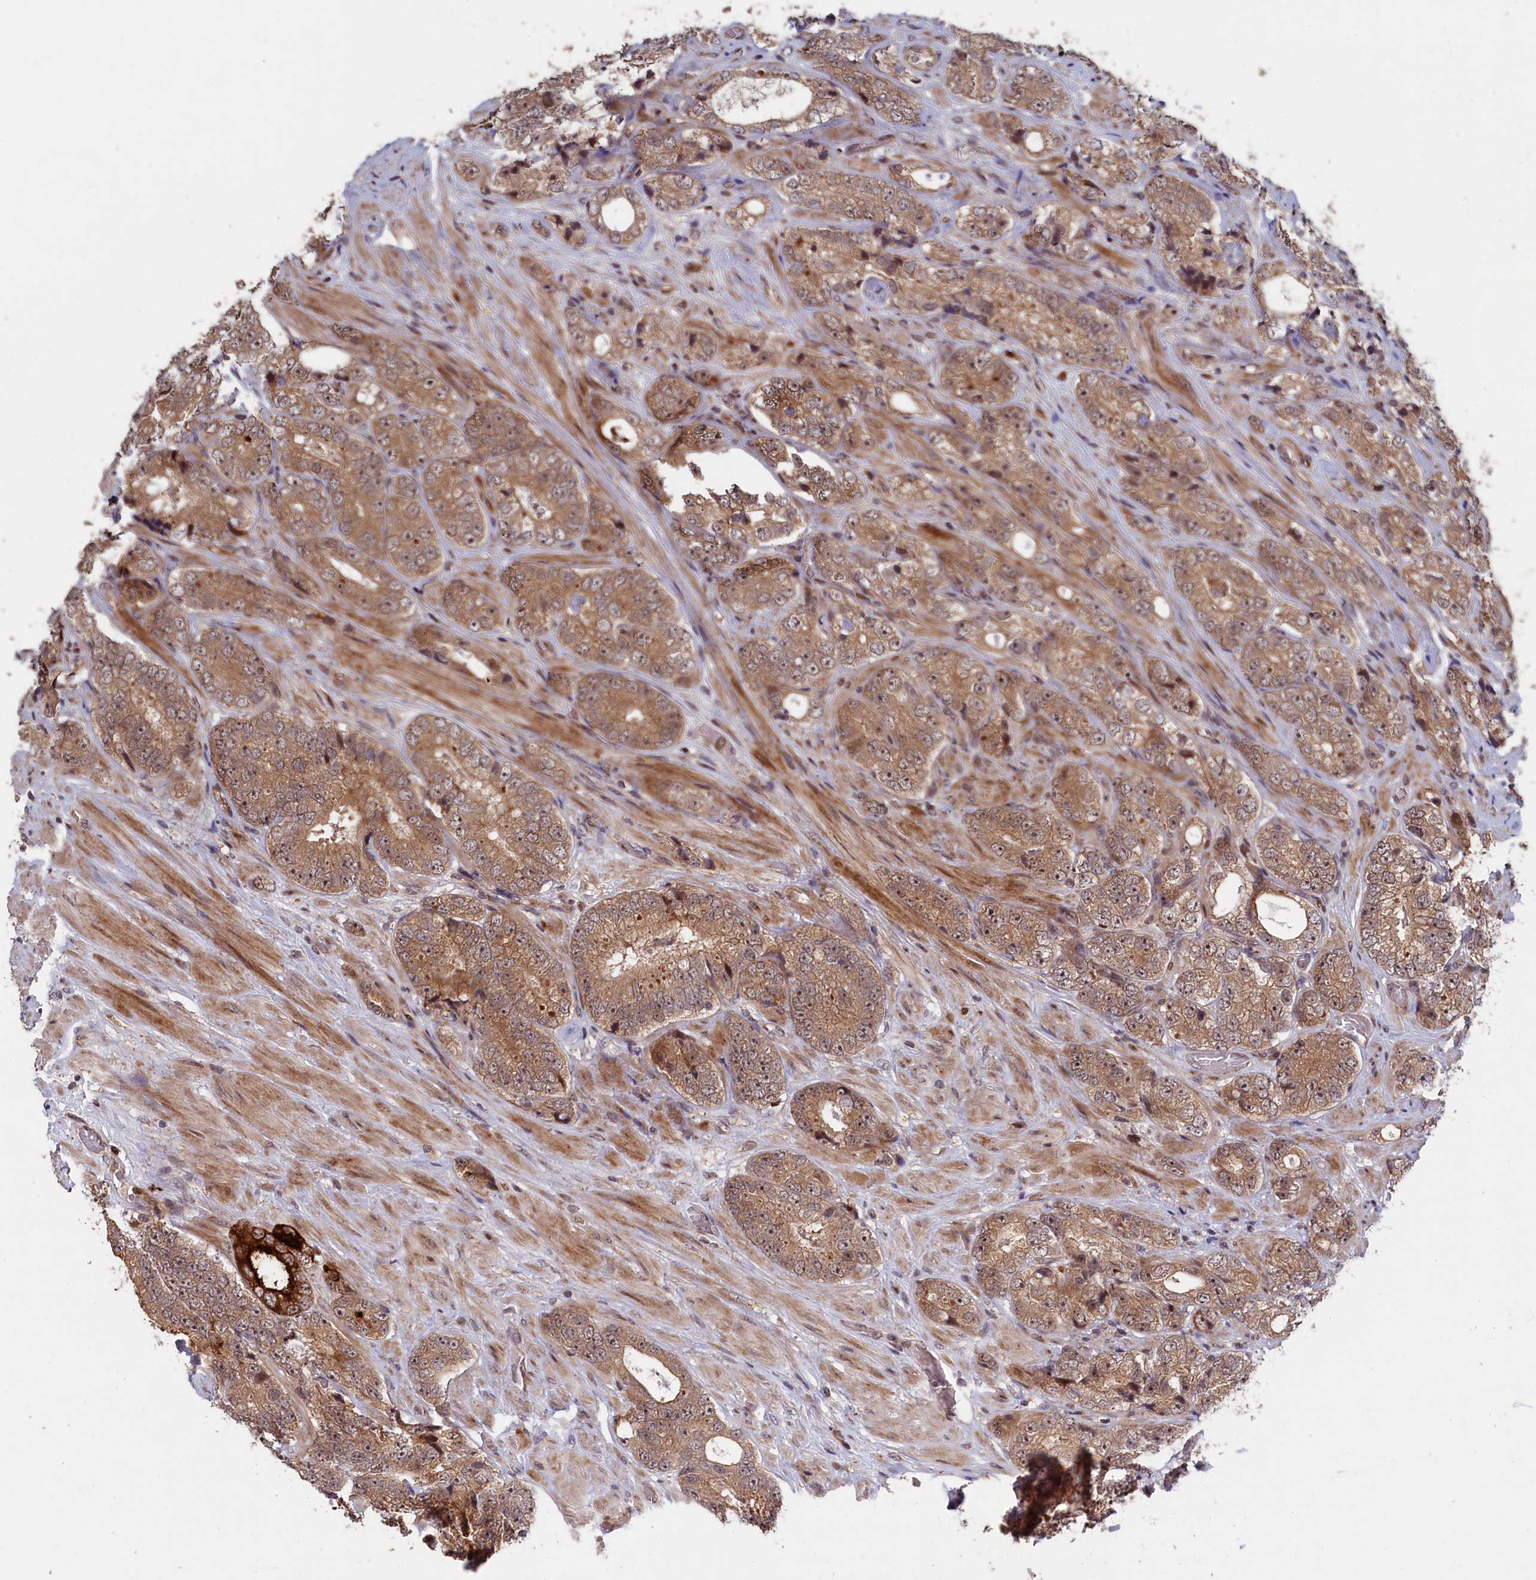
{"staining": {"intensity": "moderate", "quantity": ">75%", "location": "cytoplasmic/membranous,nuclear"}, "tissue": "prostate cancer", "cell_type": "Tumor cells", "image_type": "cancer", "snomed": [{"axis": "morphology", "description": "Adenocarcinoma, High grade"}, {"axis": "topography", "description": "Prostate"}], "caption": "Immunohistochemistry photomicrograph of neoplastic tissue: adenocarcinoma (high-grade) (prostate) stained using IHC reveals medium levels of moderate protein expression localized specifically in the cytoplasmic/membranous and nuclear of tumor cells, appearing as a cytoplasmic/membranous and nuclear brown color.", "gene": "LSG1", "patient": {"sex": "male", "age": 56}}